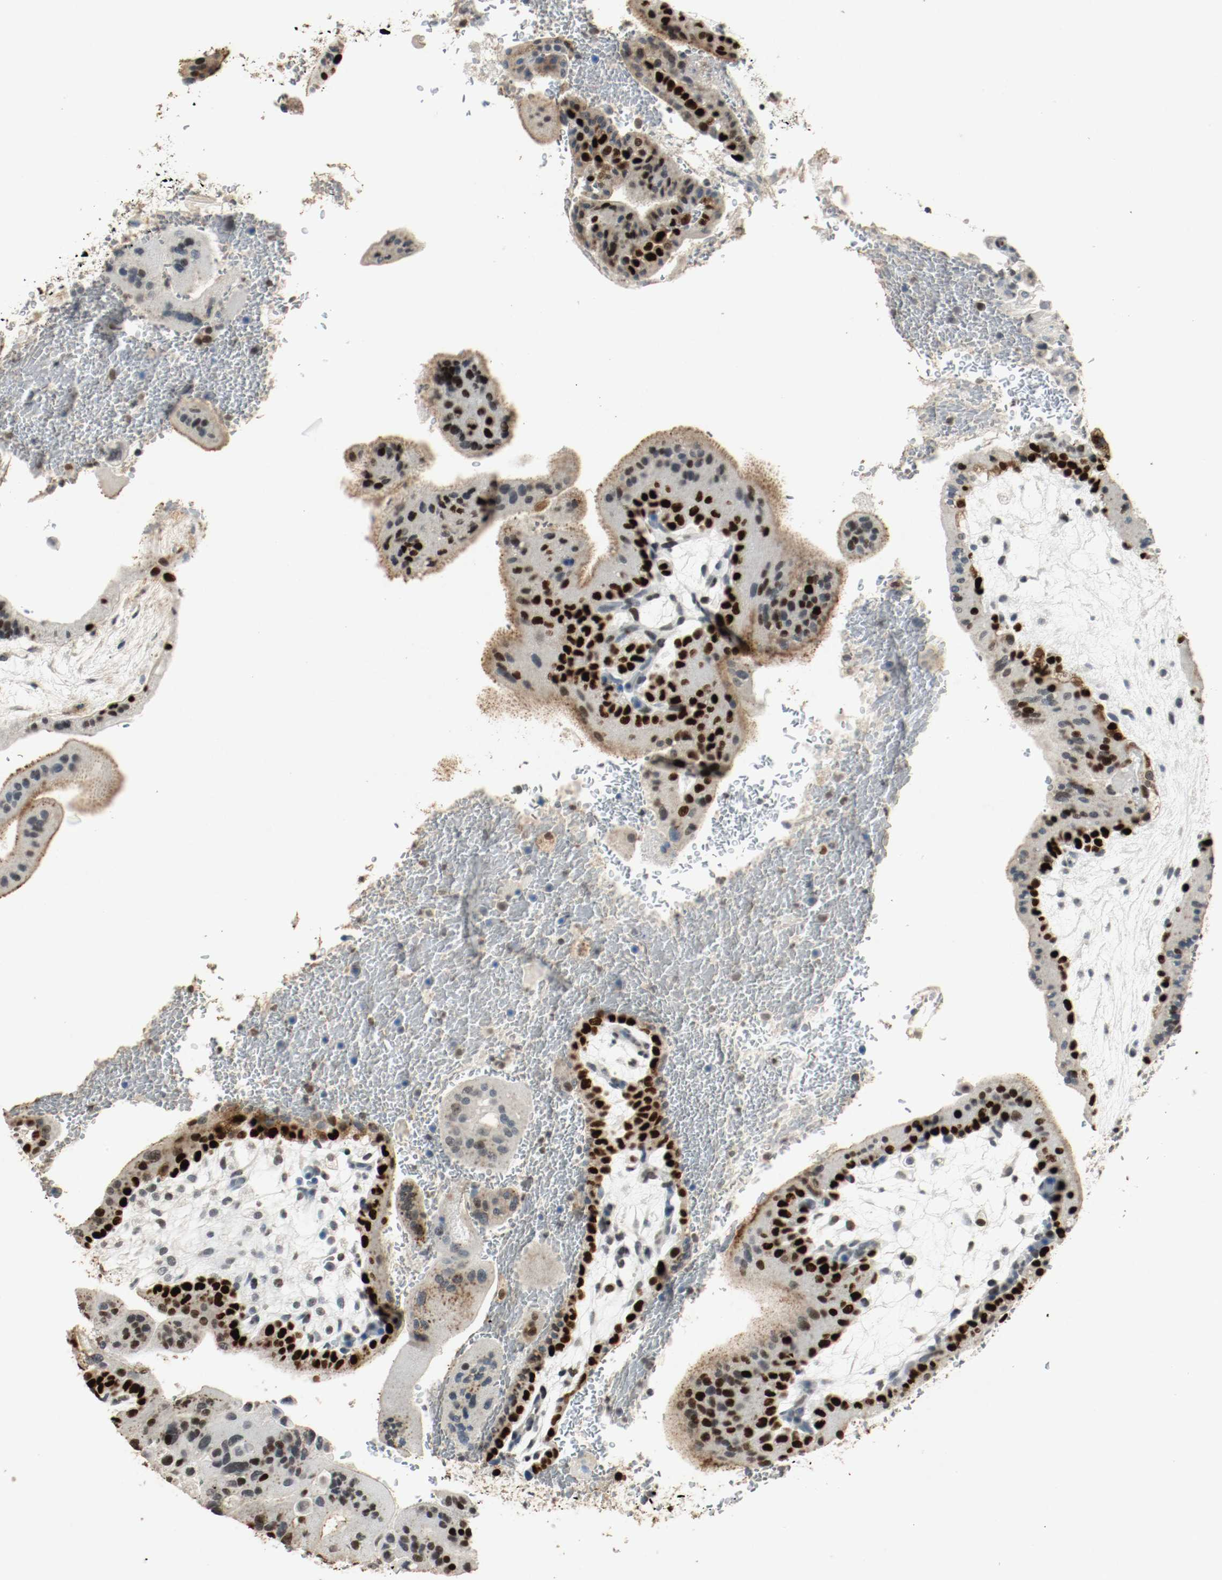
{"staining": {"intensity": "strong", "quantity": ">75%", "location": "nuclear"}, "tissue": "placenta", "cell_type": "Trophoblastic cells", "image_type": "normal", "snomed": [{"axis": "morphology", "description": "Normal tissue, NOS"}, {"axis": "topography", "description": "Placenta"}], "caption": "Approximately >75% of trophoblastic cells in normal human placenta reveal strong nuclear protein positivity as visualized by brown immunohistochemical staining.", "gene": "DNMT1", "patient": {"sex": "female", "age": 35}}